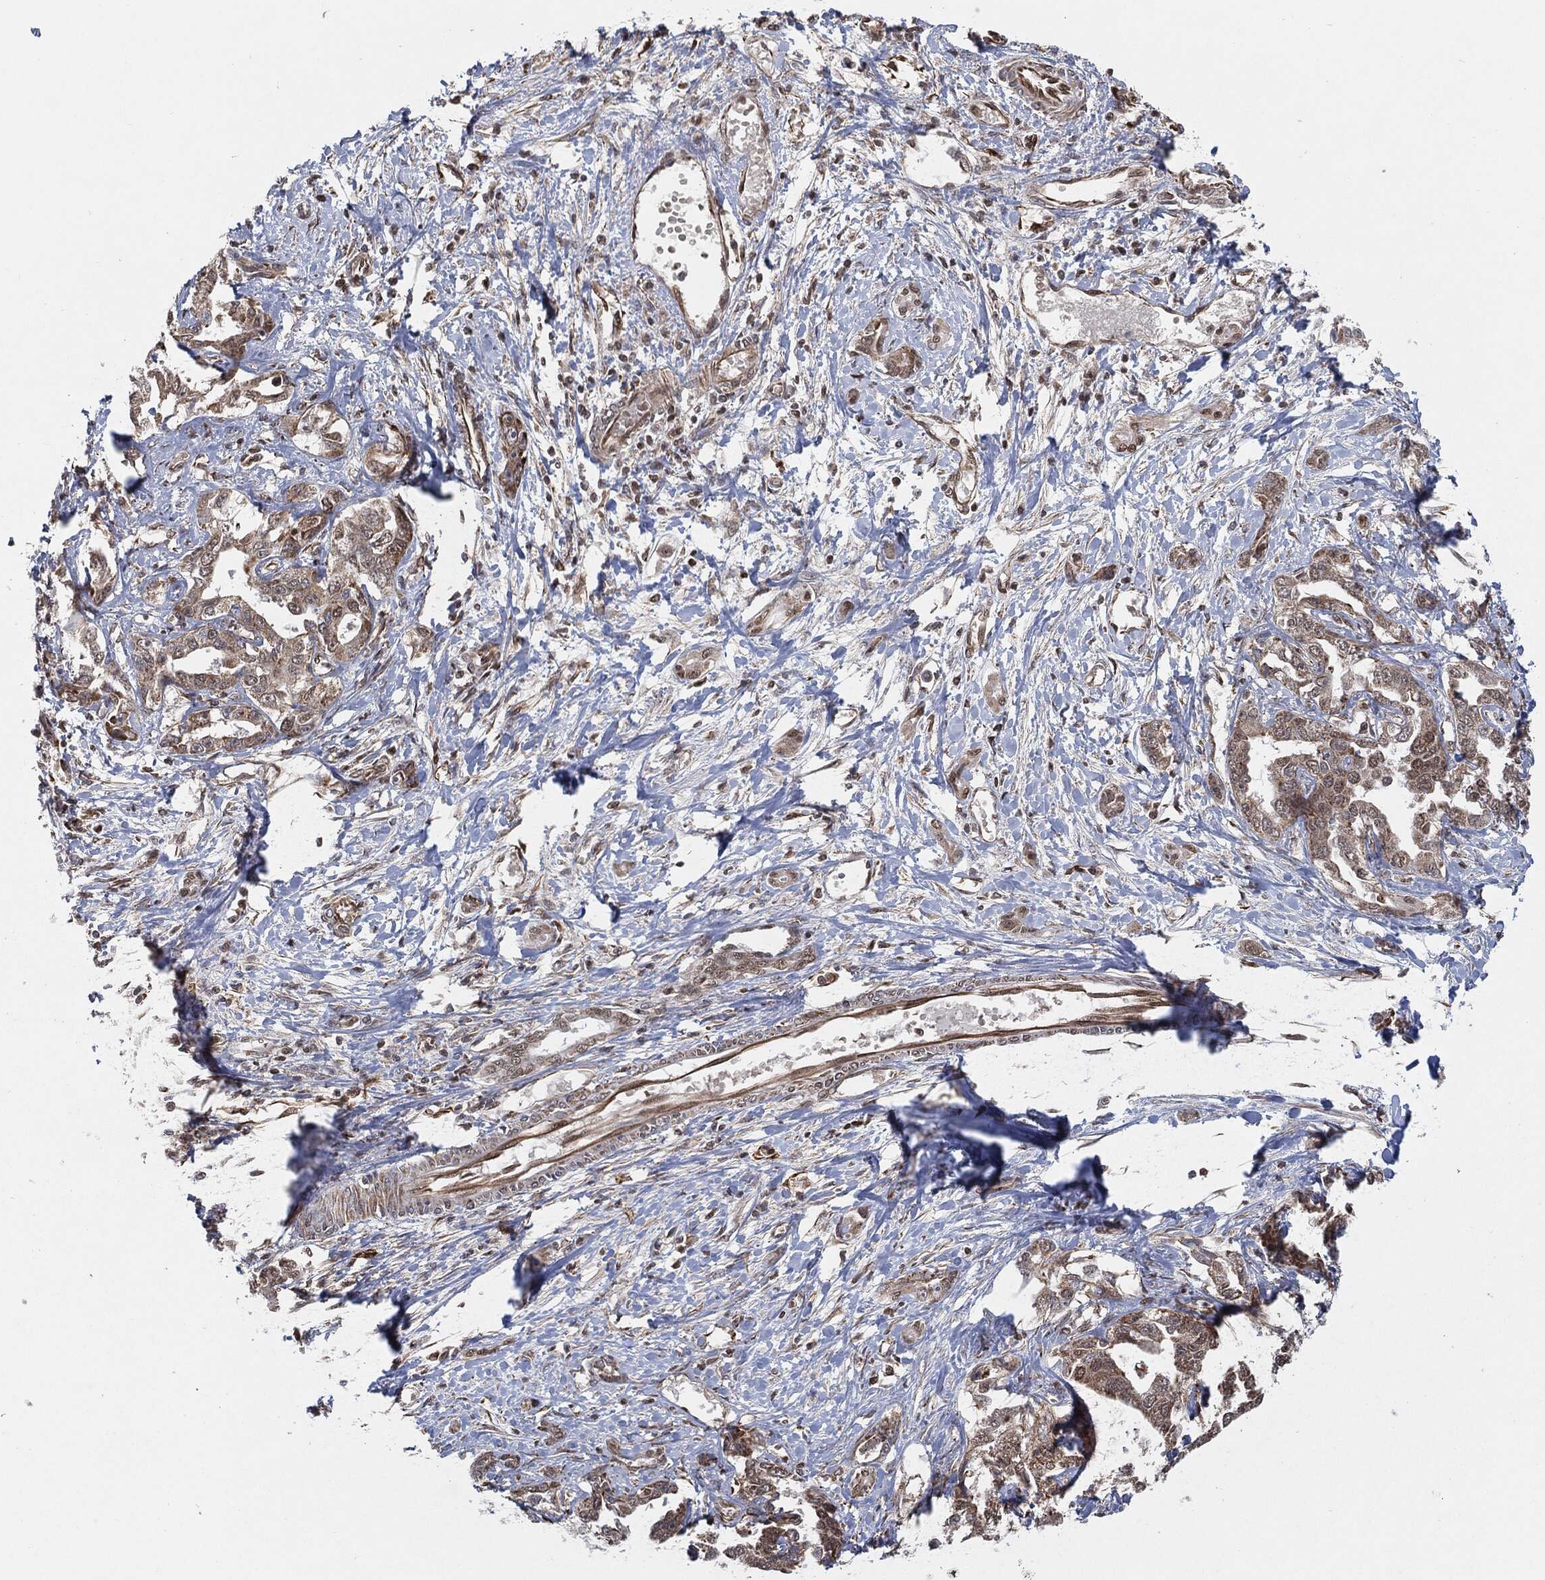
{"staining": {"intensity": "moderate", "quantity": ">75%", "location": "cytoplasmic/membranous"}, "tissue": "liver cancer", "cell_type": "Tumor cells", "image_type": "cancer", "snomed": [{"axis": "morphology", "description": "Cholangiocarcinoma"}, {"axis": "topography", "description": "Liver"}], "caption": "Human liver cancer (cholangiocarcinoma) stained with a brown dye displays moderate cytoplasmic/membranous positive positivity in approximately >75% of tumor cells.", "gene": "TP53RK", "patient": {"sex": "male", "age": 59}}